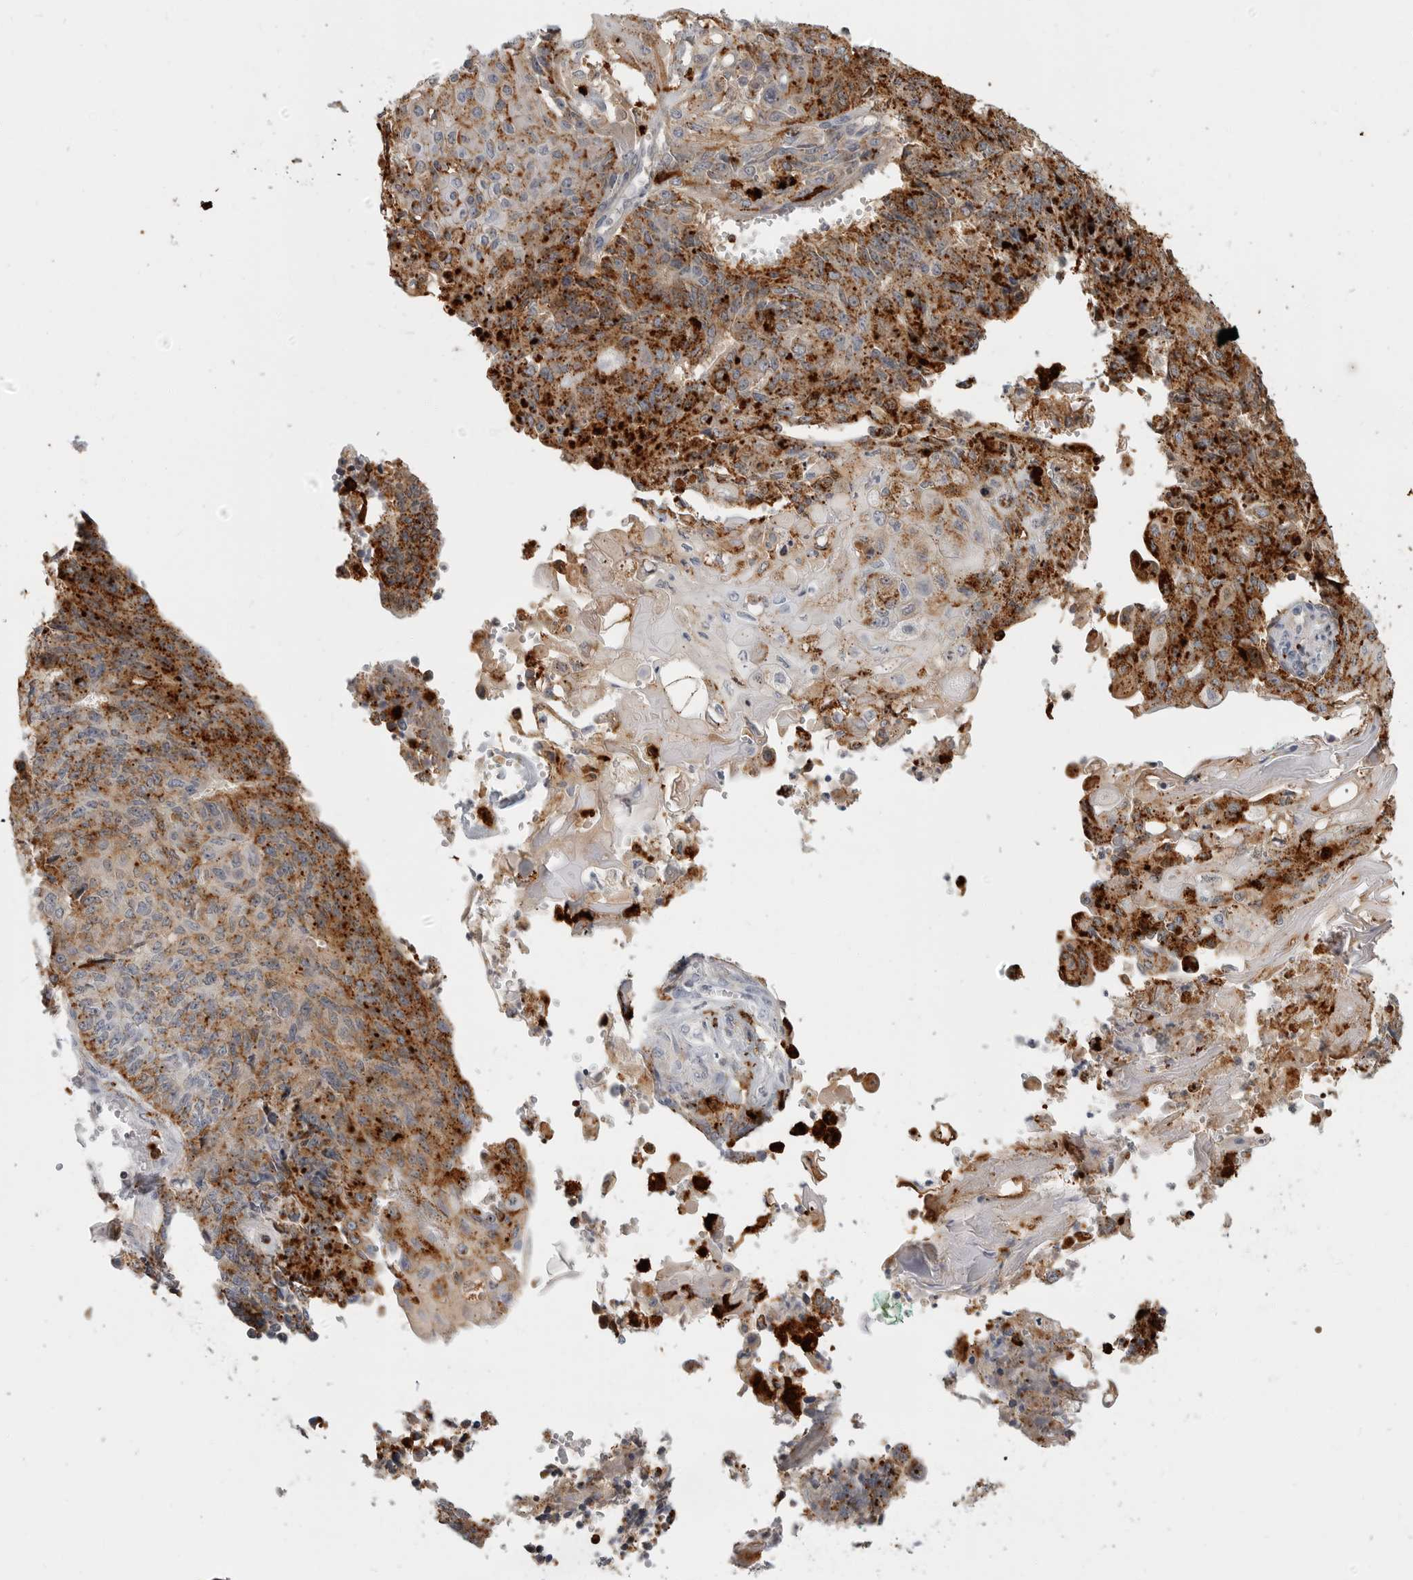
{"staining": {"intensity": "strong", "quantity": ">75%", "location": "cytoplasmic/membranous"}, "tissue": "endometrial cancer", "cell_type": "Tumor cells", "image_type": "cancer", "snomed": [{"axis": "morphology", "description": "Adenocarcinoma, NOS"}, {"axis": "topography", "description": "Endometrium"}], "caption": "The image displays immunohistochemical staining of endometrial cancer. There is strong cytoplasmic/membranous expression is seen in about >75% of tumor cells. (Stains: DAB (3,3'-diaminobenzidine) in brown, nuclei in blue, Microscopy: brightfield microscopy at high magnification).", "gene": "IFI30", "patient": {"sex": "female", "age": 32}}